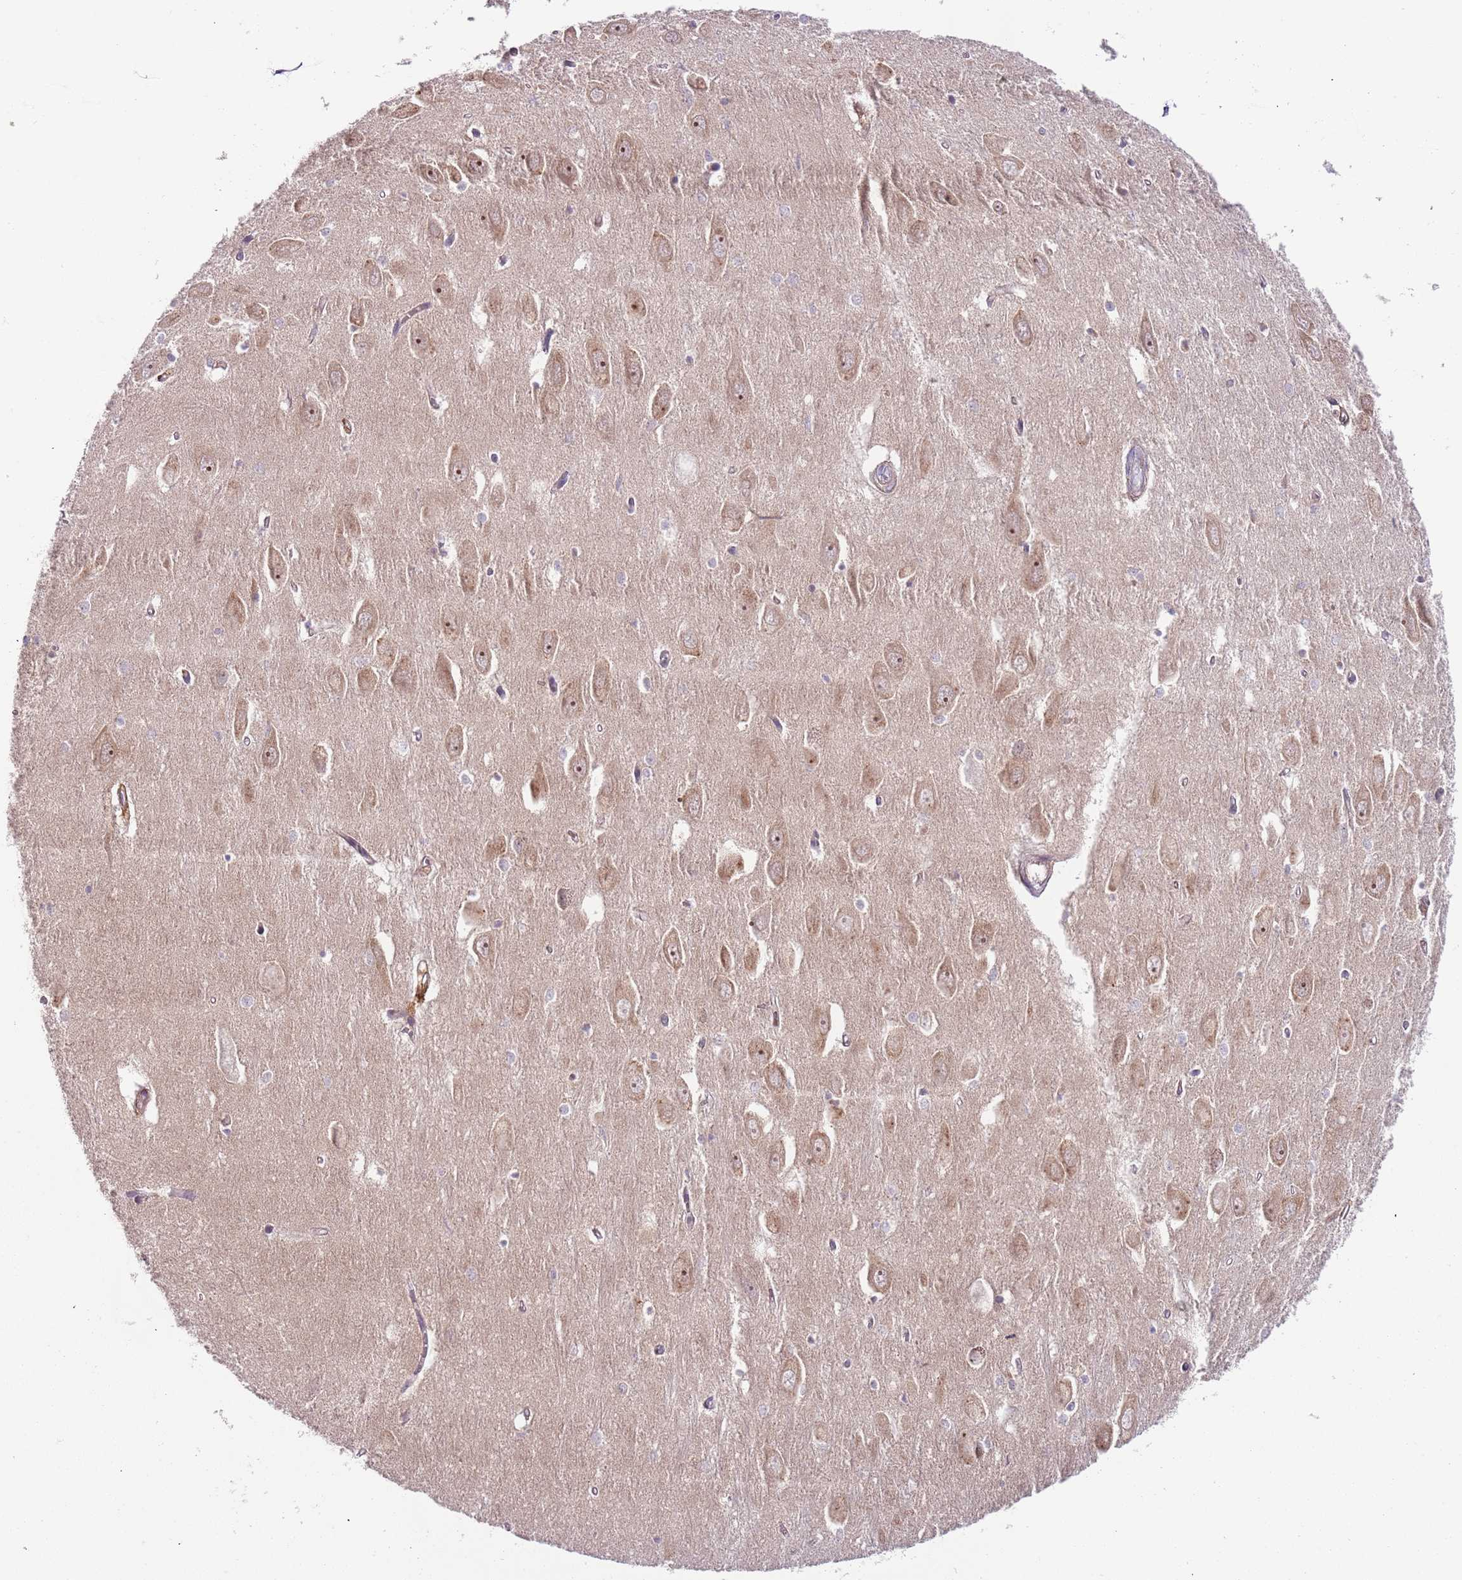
{"staining": {"intensity": "weak", "quantity": "<25%", "location": "cytoplasmic/membranous"}, "tissue": "hippocampus", "cell_type": "Glial cells", "image_type": "normal", "snomed": [{"axis": "morphology", "description": "Normal tissue, NOS"}, {"axis": "topography", "description": "Hippocampus"}], "caption": "Hippocampus stained for a protein using IHC reveals no expression glial cells.", "gene": "VWCE", "patient": {"sex": "female", "age": 64}}